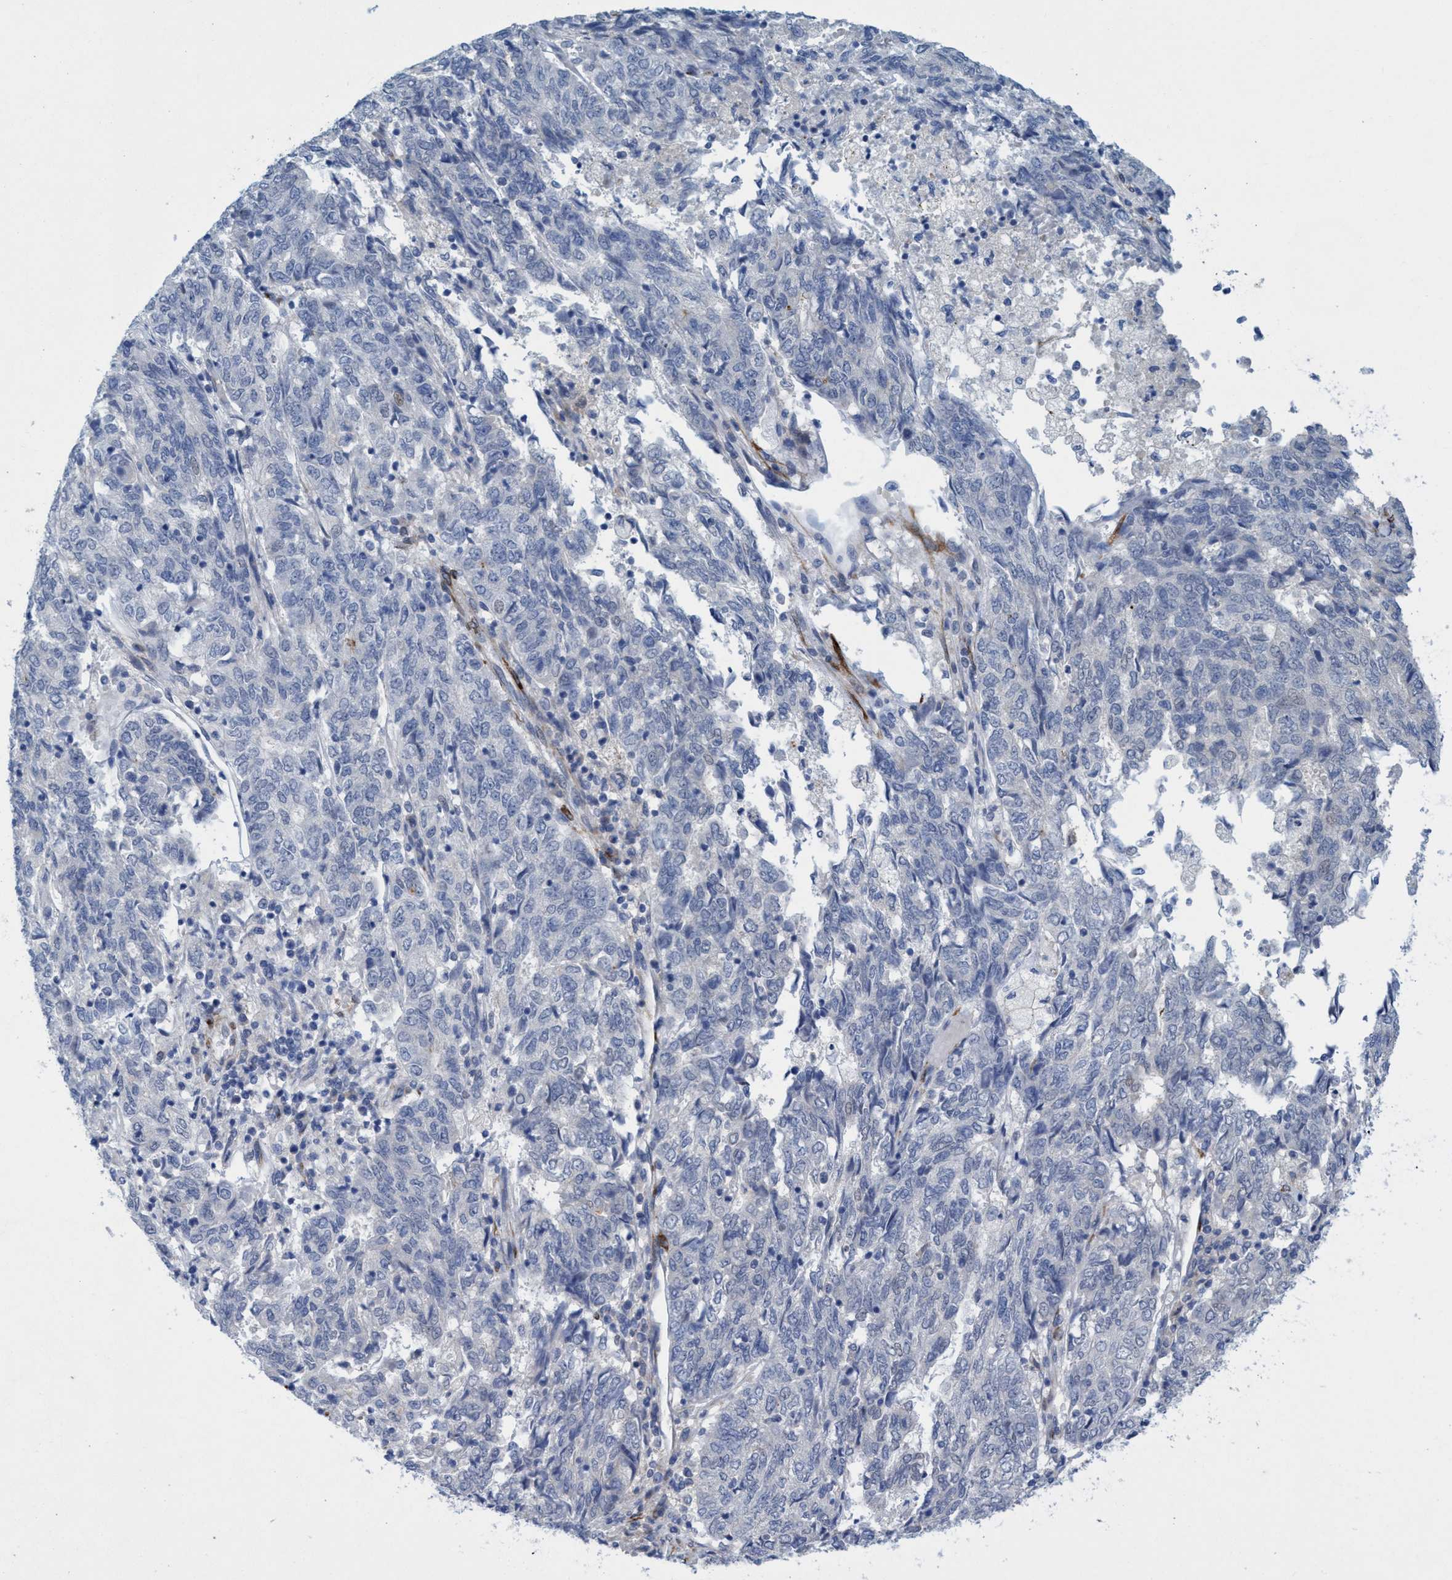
{"staining": {"intensity": "negative", "quantity": "none", "location": "none"}, "tissue": "endometrial cancer", "cell_type": "Tumor cells", "image_type": "cancer", "snomed": [{"axis": "morphology", "description": "Adenocarcinoma, NOS"}, {"axis": "topography", "description": "Endometrium"}], "caption": "A histopathology image of human endometrial cancer is negative for staining in tumor cells. (DAB immunohistochemistry visualized using brightfield microscopy, high magnification).", "gene": "SLC43A2", "patient": {"sex": "female", "age": 80}}